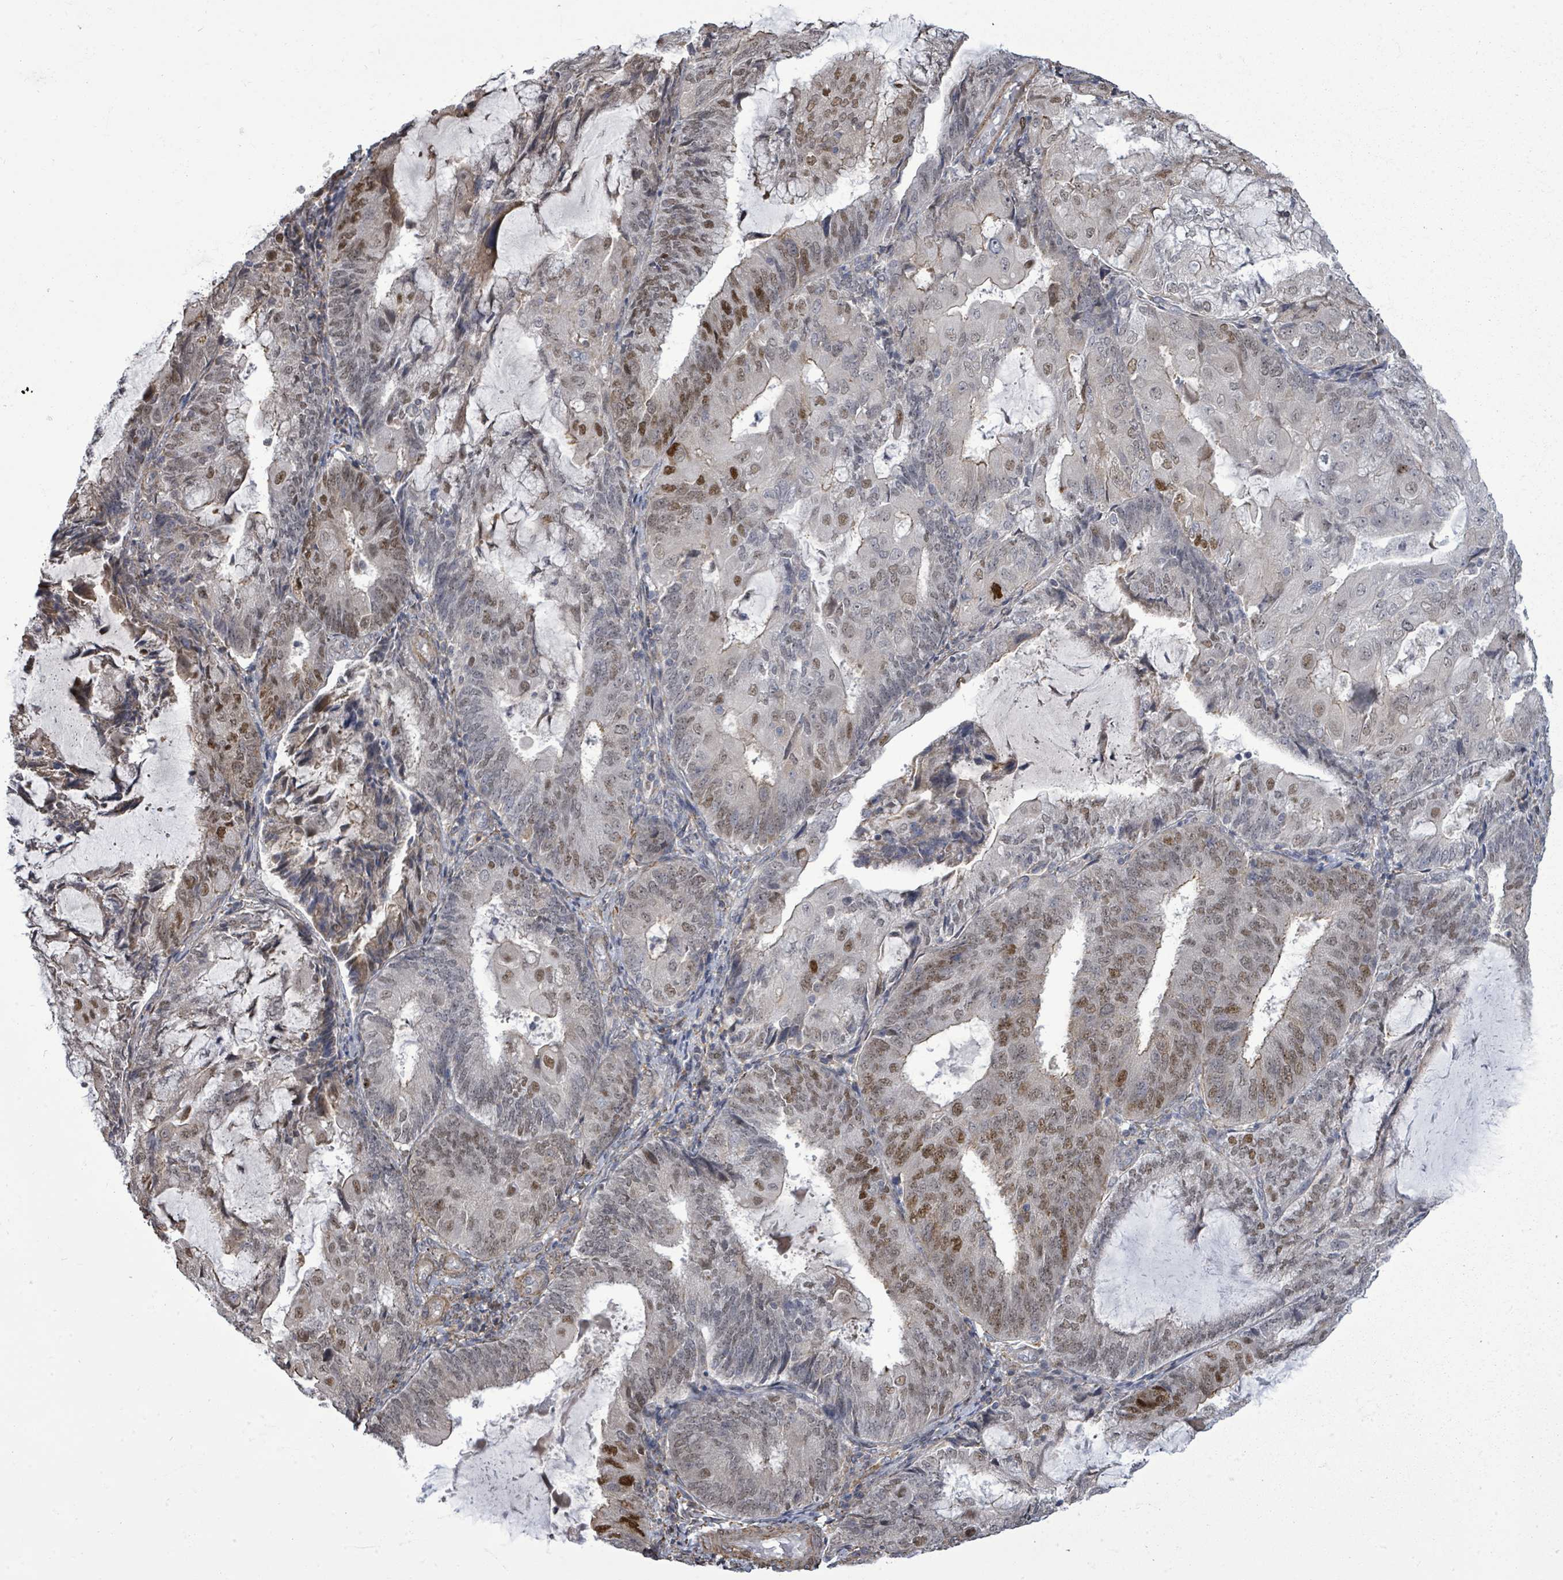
{"staining": {"intensity": "moderate", "quantity": "25%-75%", "location": "nuclear"}, "tissue": "endometrial cancer", "cell_type": "Tumor cells", "image_type": "cancer", "snomed": [{"axis": "morphology", "description": "Adenocarcinoma, NOS"}, {"axis": "topography", "description": "Endometrium"}], "caption": "Immunohistochemical staining of human endometrial cancer reveals moderate nuclear protein staining in approximately 25%-75% of tumor cells.", "gene": "PAPSS1", "patient": {"sex": "female", "age": 81}}